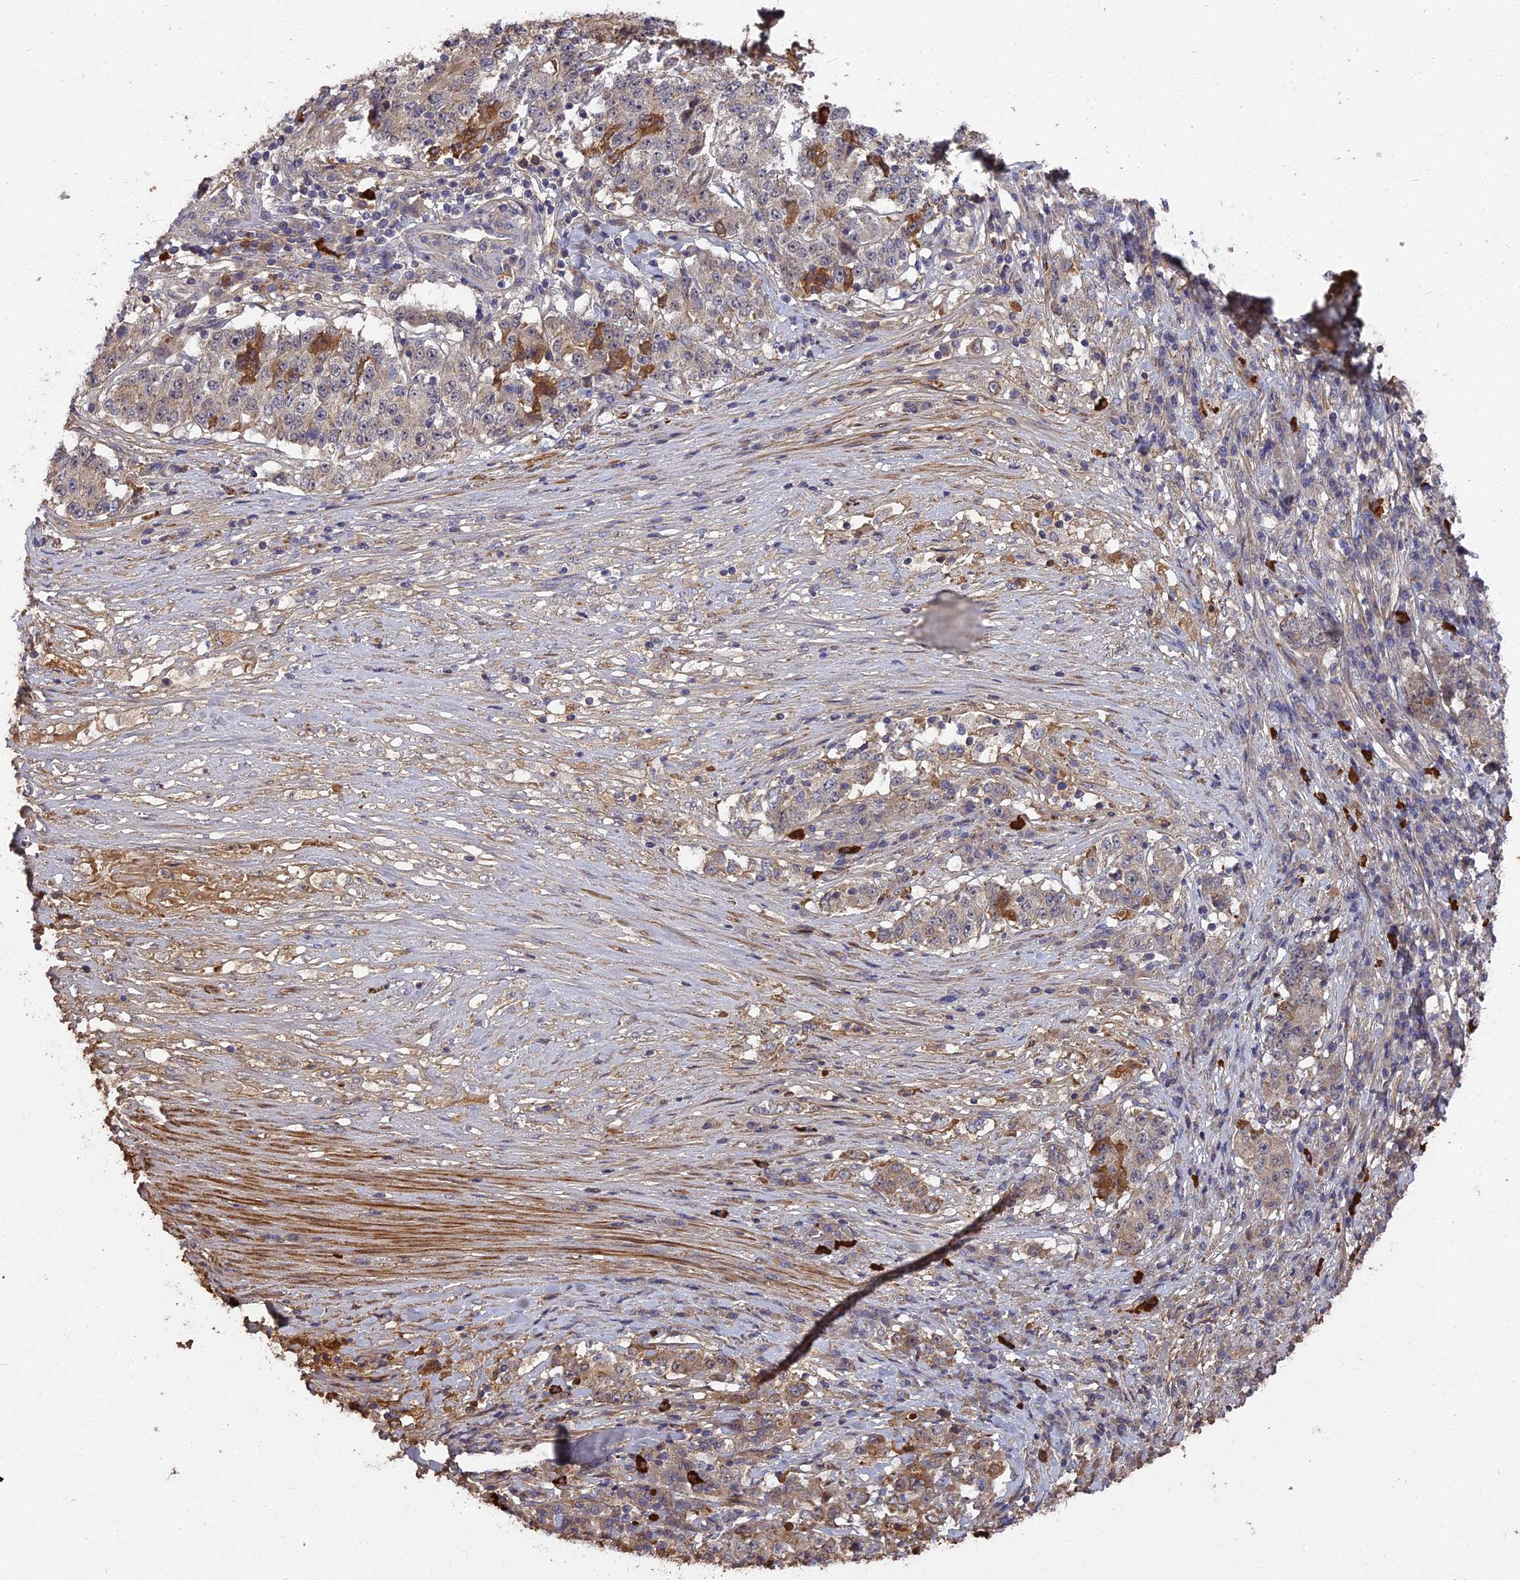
{"staining": {"intensity": "weak", "quantity": "<25%", "location": "cytoplasmic/membranous"}, "tissue": "stomach cancer", "cell_type": "Tumor cells", "image_type": "cancer", "snomed": [{"axis": "morphology", "description": "Adenocarcinoma, NOS"}, {"axis": "topography", "description": "Stomach"}], "caption": "There is no significant expression in tumor cells of stomach cancer (adenocarcinoma).", "gene": "ERMAP", "patient": {"sex": "male", "age": 59}}